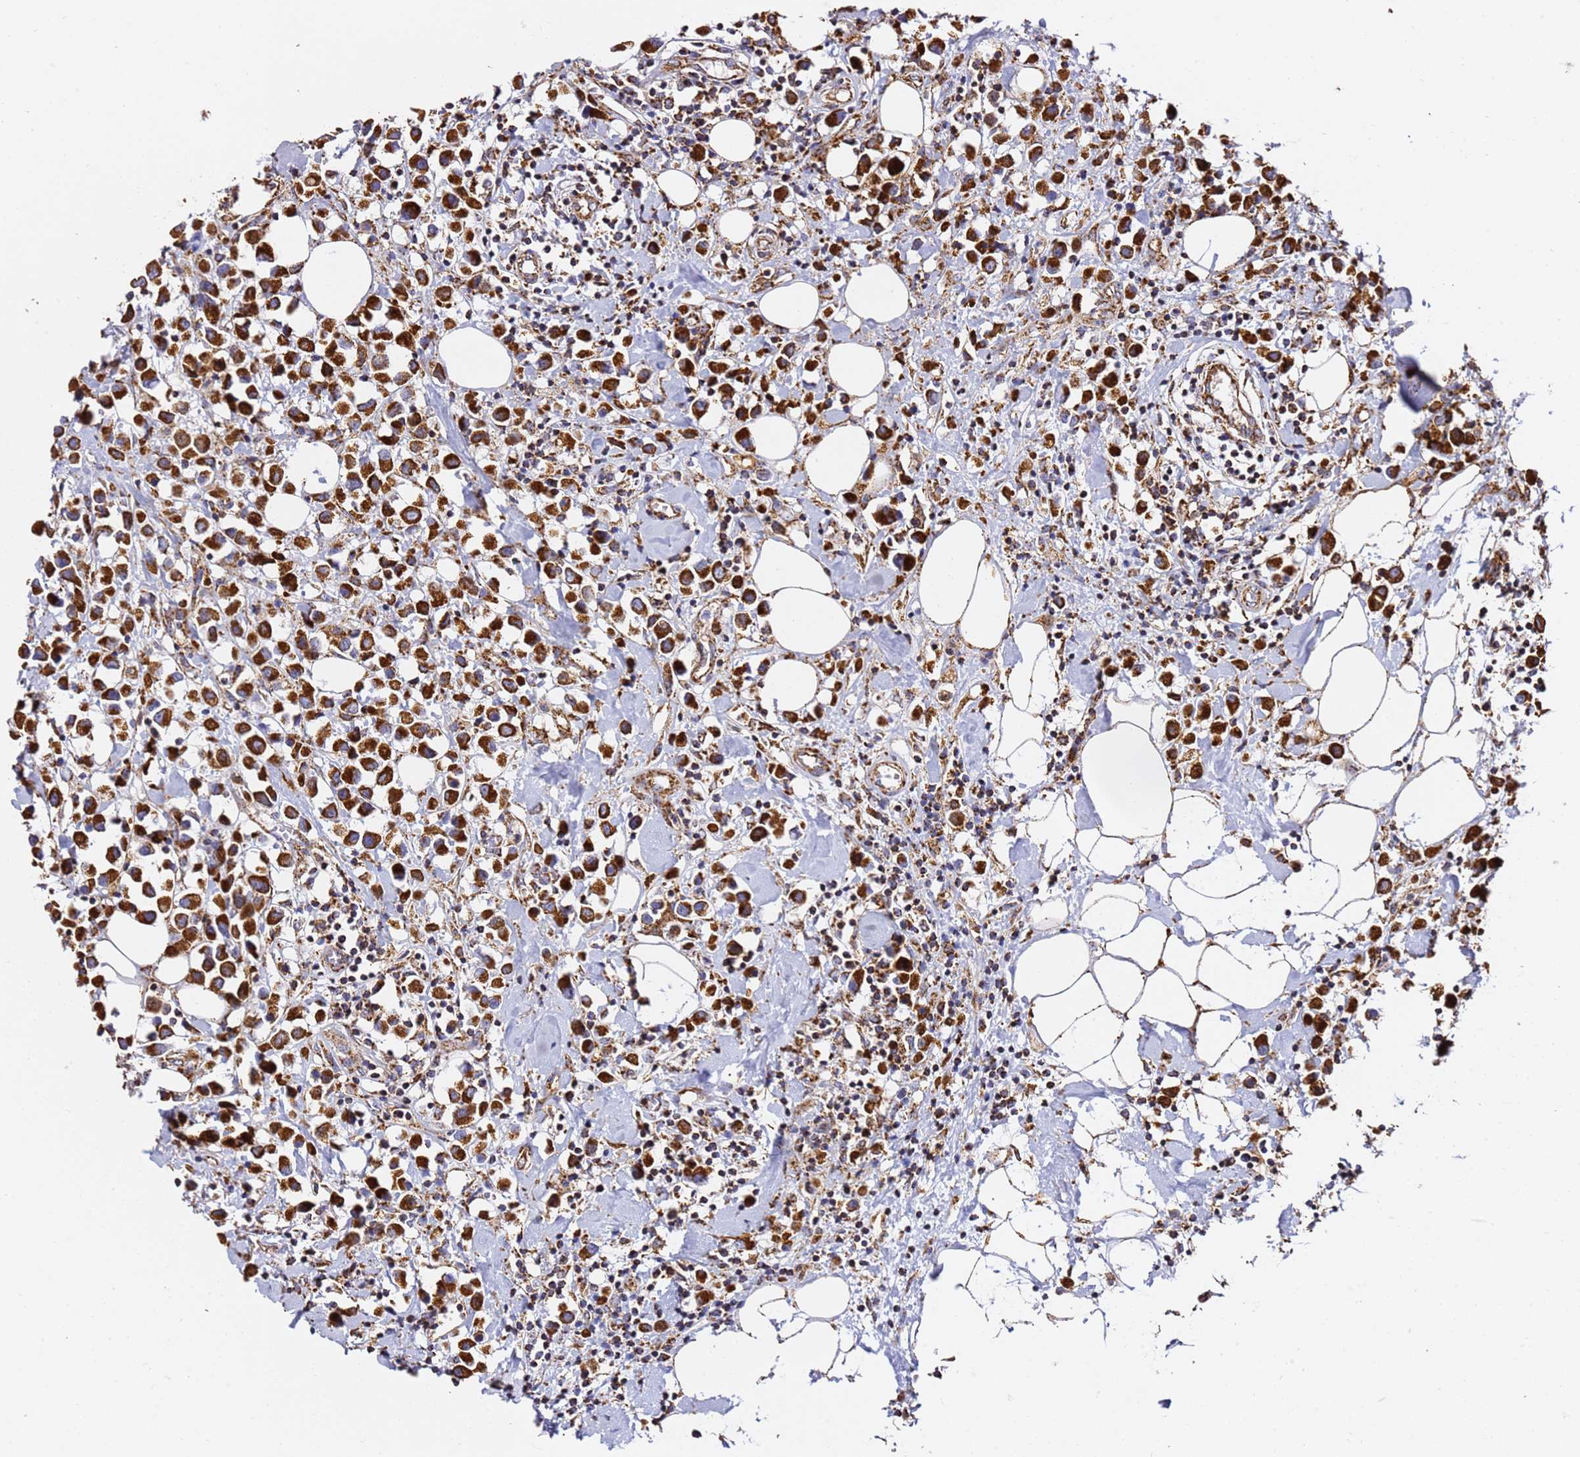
{"staining": {"intensity": "strong", "quantity": ">75%", "location": "cytoplasmic/membranous"}, "tissue": "breast cancer", "cell_type": "Tumor cells", "image_type": "cancer", "snomed": [{"axis": "morphology", "description": "Duct carcinoma"}, {"axis": "topography", "description": "Breast"}], "caption": "Human breast cancer (invasive ductal carcinoma) stained with a protein marker shows strong staining in tumor cells.", "gene": "NDUFA3", "patient": {"sex": "female", "age": 61}}